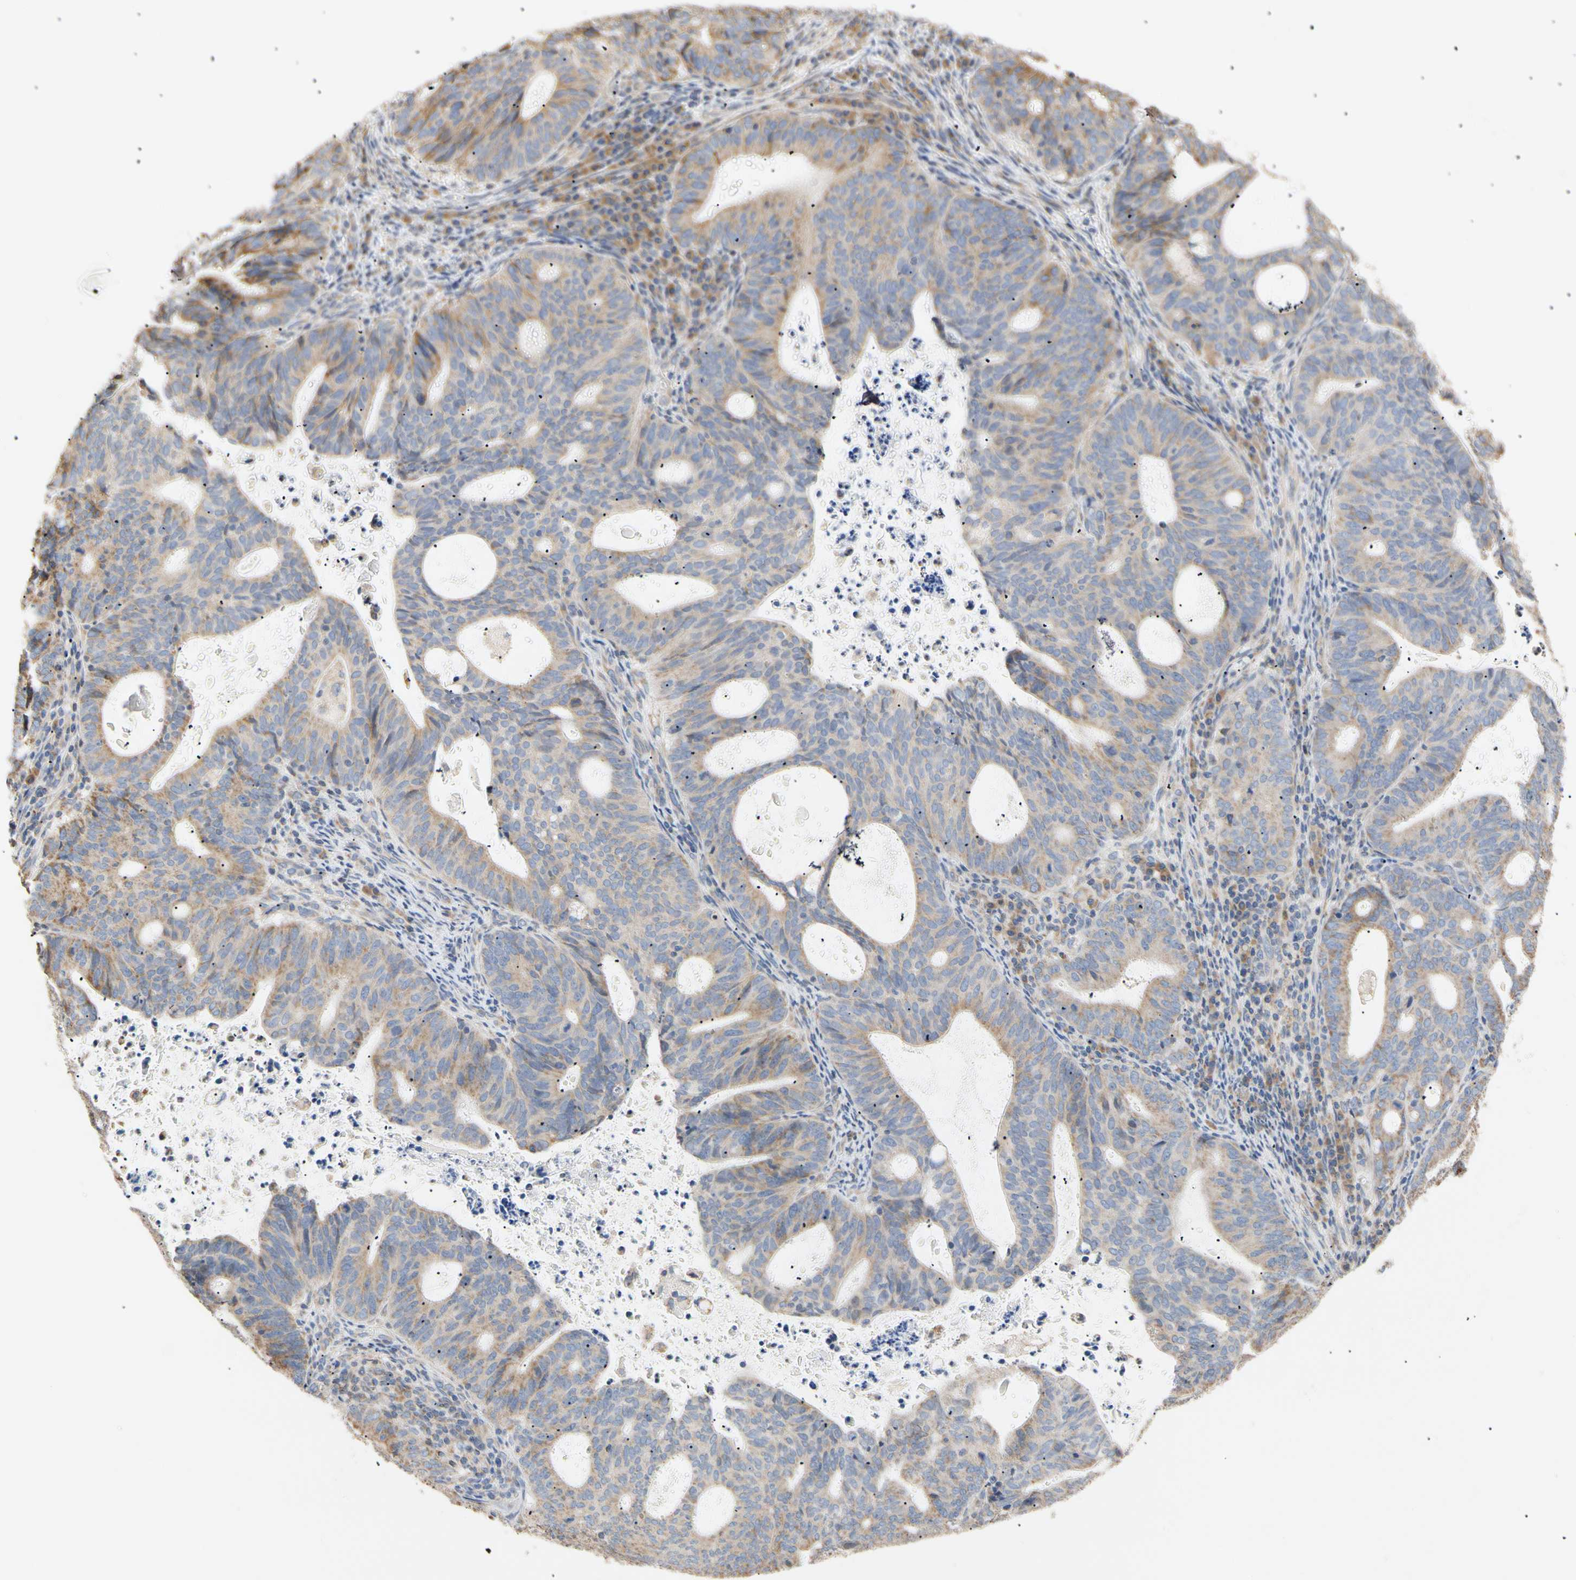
{"staining": {"intensity": "weak", "quantity": ">75%", "location": "cytoplasmic/membranous"}, "tissue": "endometrial cancer", "cell_type": "Tumor cells", "image_type": "cancer", "snomed": [{"axis": "morphology", "description": "Adenocarcinoma, NOS"}, {"axis": "topography", "description": "Uterus"}], "caption": "Immunohistochemical staining of adenocarcinoma (endometrial) shows low levels of weak cytoplasmic/membranous staining in about >75% of tumor cells. (IHC, brightfield microscopy, high magnification).", "gene": "PLGRKT", "patient": {"sex": "female", "age": 83}}